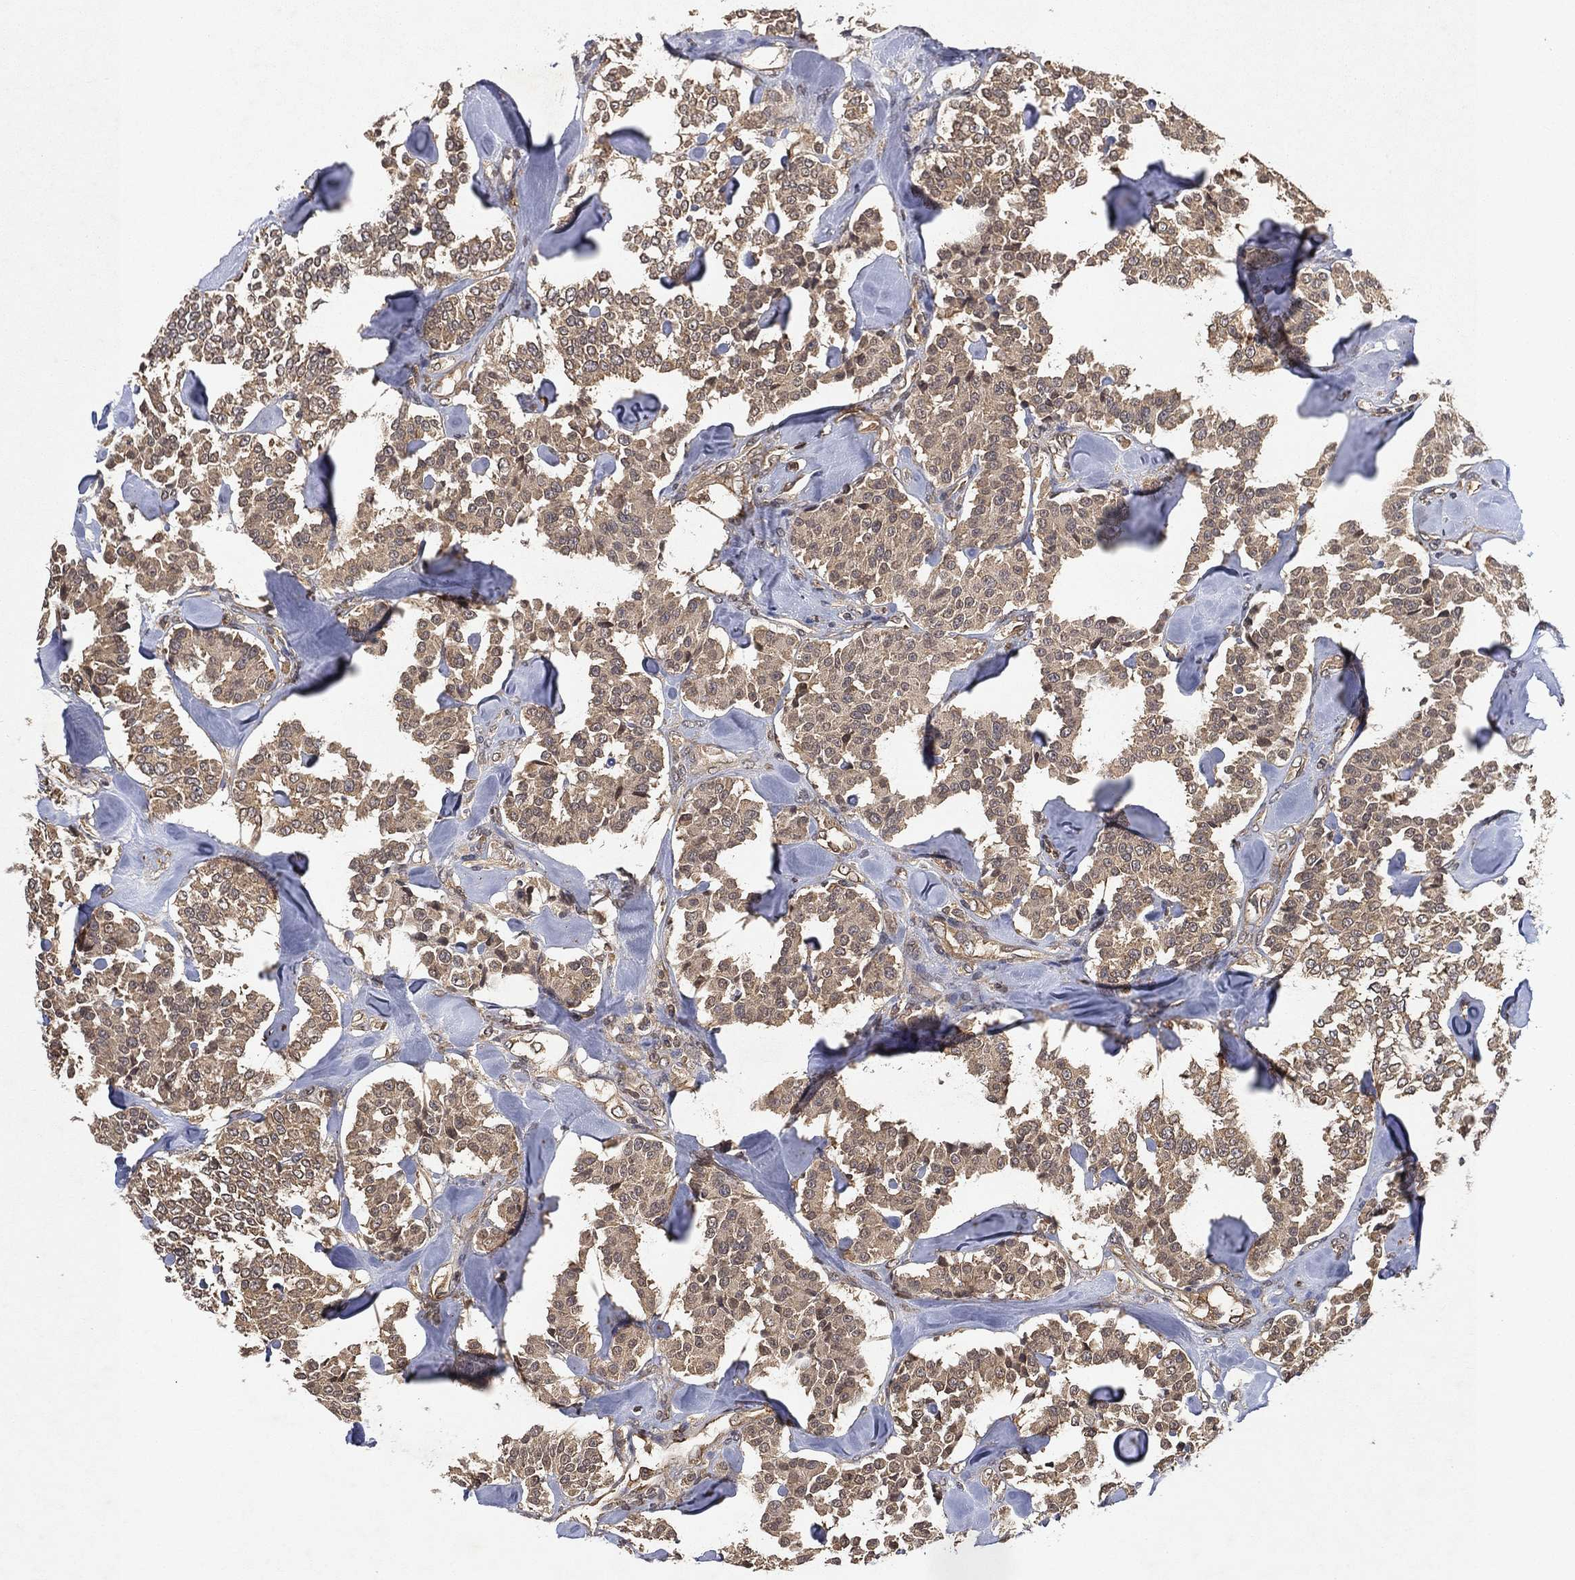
{"staining": {"intensity": "moderate", "quantity": ">75%", "location": "cytoplasmic/membranous"}, "tissue": "carcinoid", "cell_type": "Tumor cells", "image_type": "cancer", "snomed": [{"axis": "morphology", "description": "Carcinoid, malignant, NOS"}, {"axis": "topography", "description": "Pancreas"}], "caption": "DAB (3,3'-diaminobenzidine) immunohistochemical staining of malignant carcinoid reveals moderate cytoplasmic/membranous protein positivity in approximately >75% of tumor cells. (DAB IHC with brightfield microscopy, high magnification).", "gene": "UBA5", "patient": {"sex": "male", "age": 41}}